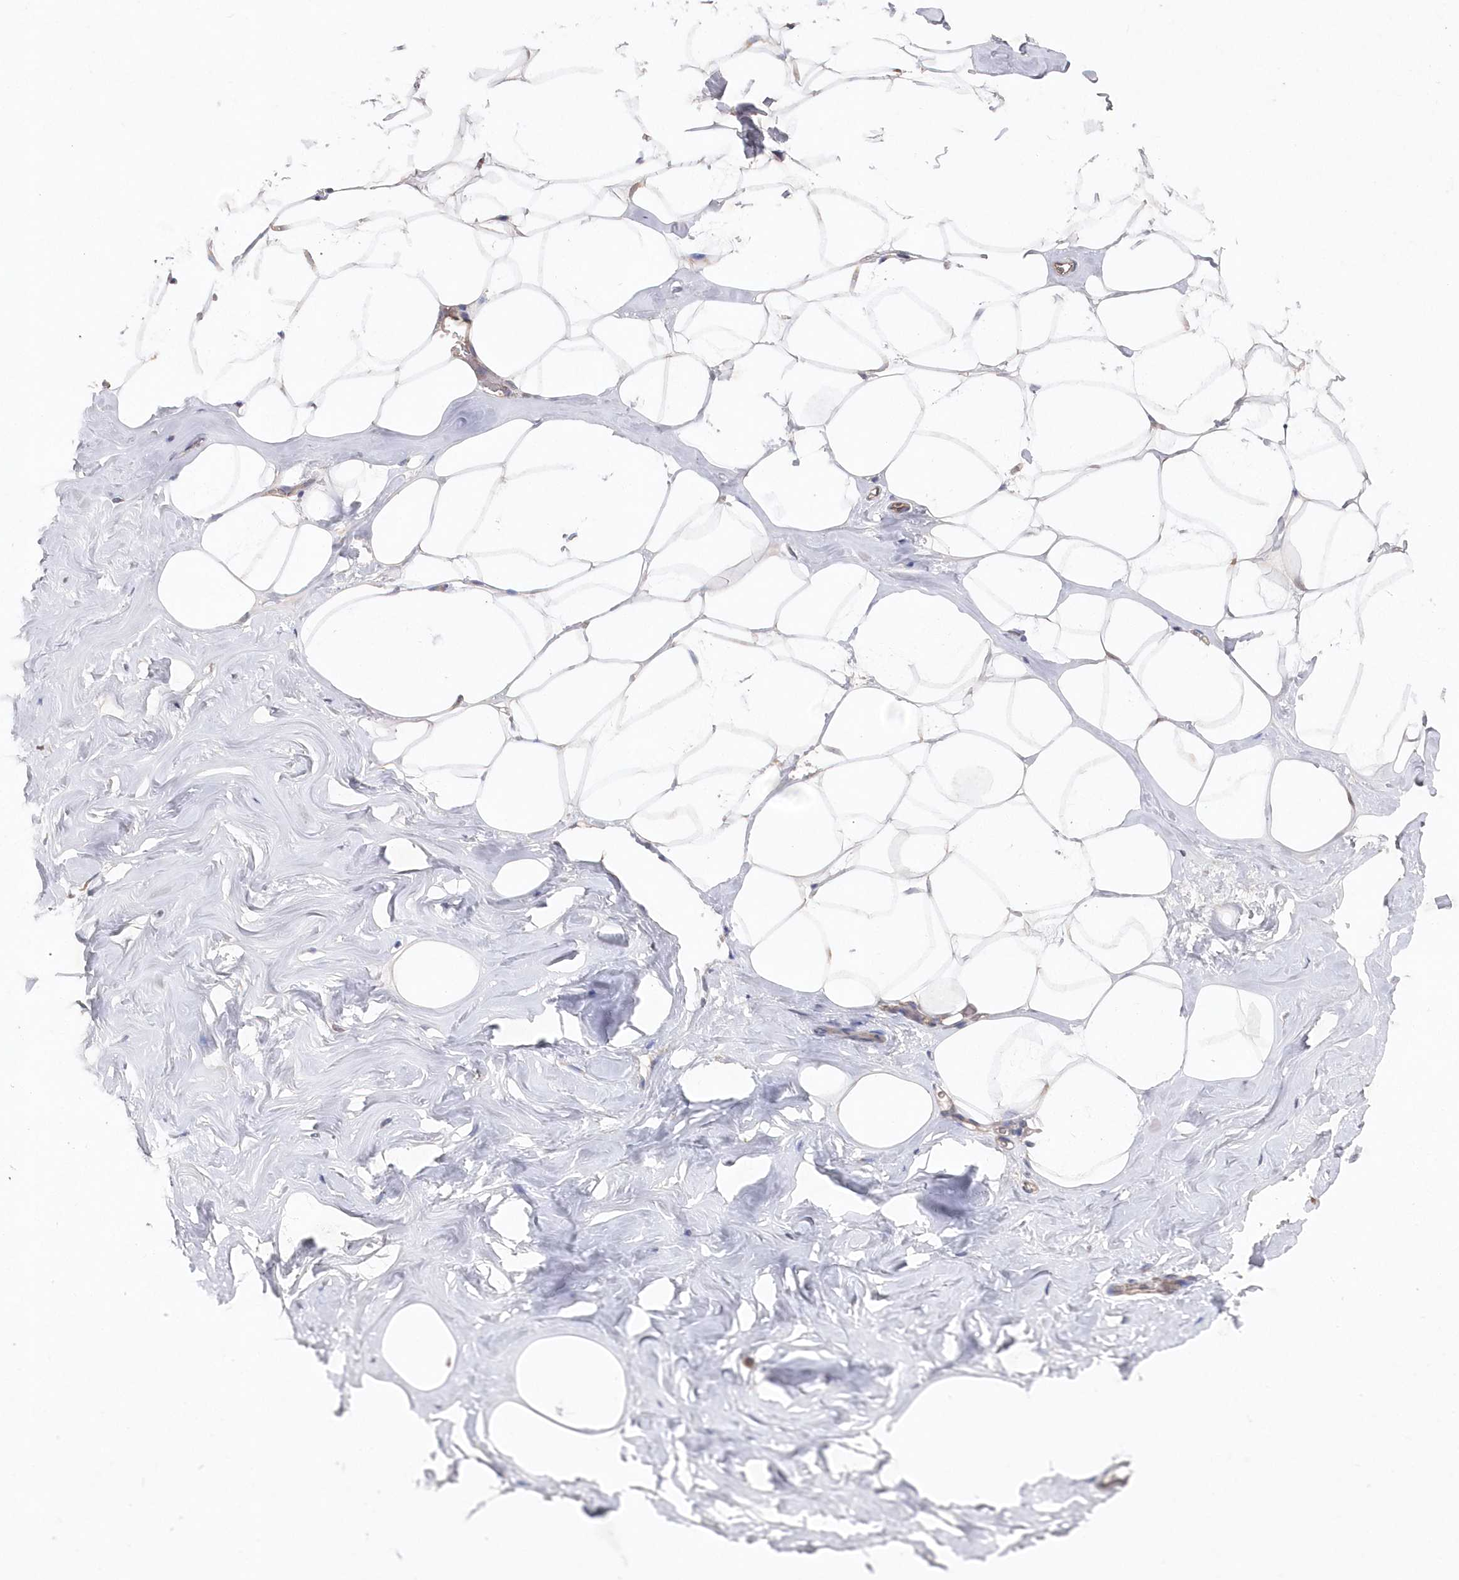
{"staining": {"intensity": "moderate", "quantity": ">75%", "location": "cytoplasmic/membranous"}, "tissue": "adipose tissue", "cell_type": "Adipocytes", "image_type": "normal", "snomed": [{"axis": "morphology", "description": "Normal tissue, NOS"}, {"axis": "morphology", "description": "Fibrosis, NOS"}, {"axis": "topography", "description": "Breast"}, {"axis": "topography", "description": "Adipose tissue"}], "caption": "Immunohistochemistry (IHC) (DAB (3,3'-diaminobenzidine)) staining of normal human adipose tissue demonstrates moderate cytoplasmic/membranous protein positivity in approximately >75% of adipocytes.", "gene": "ASNSD1", "patient": {"sex": "female", "age": 39}}